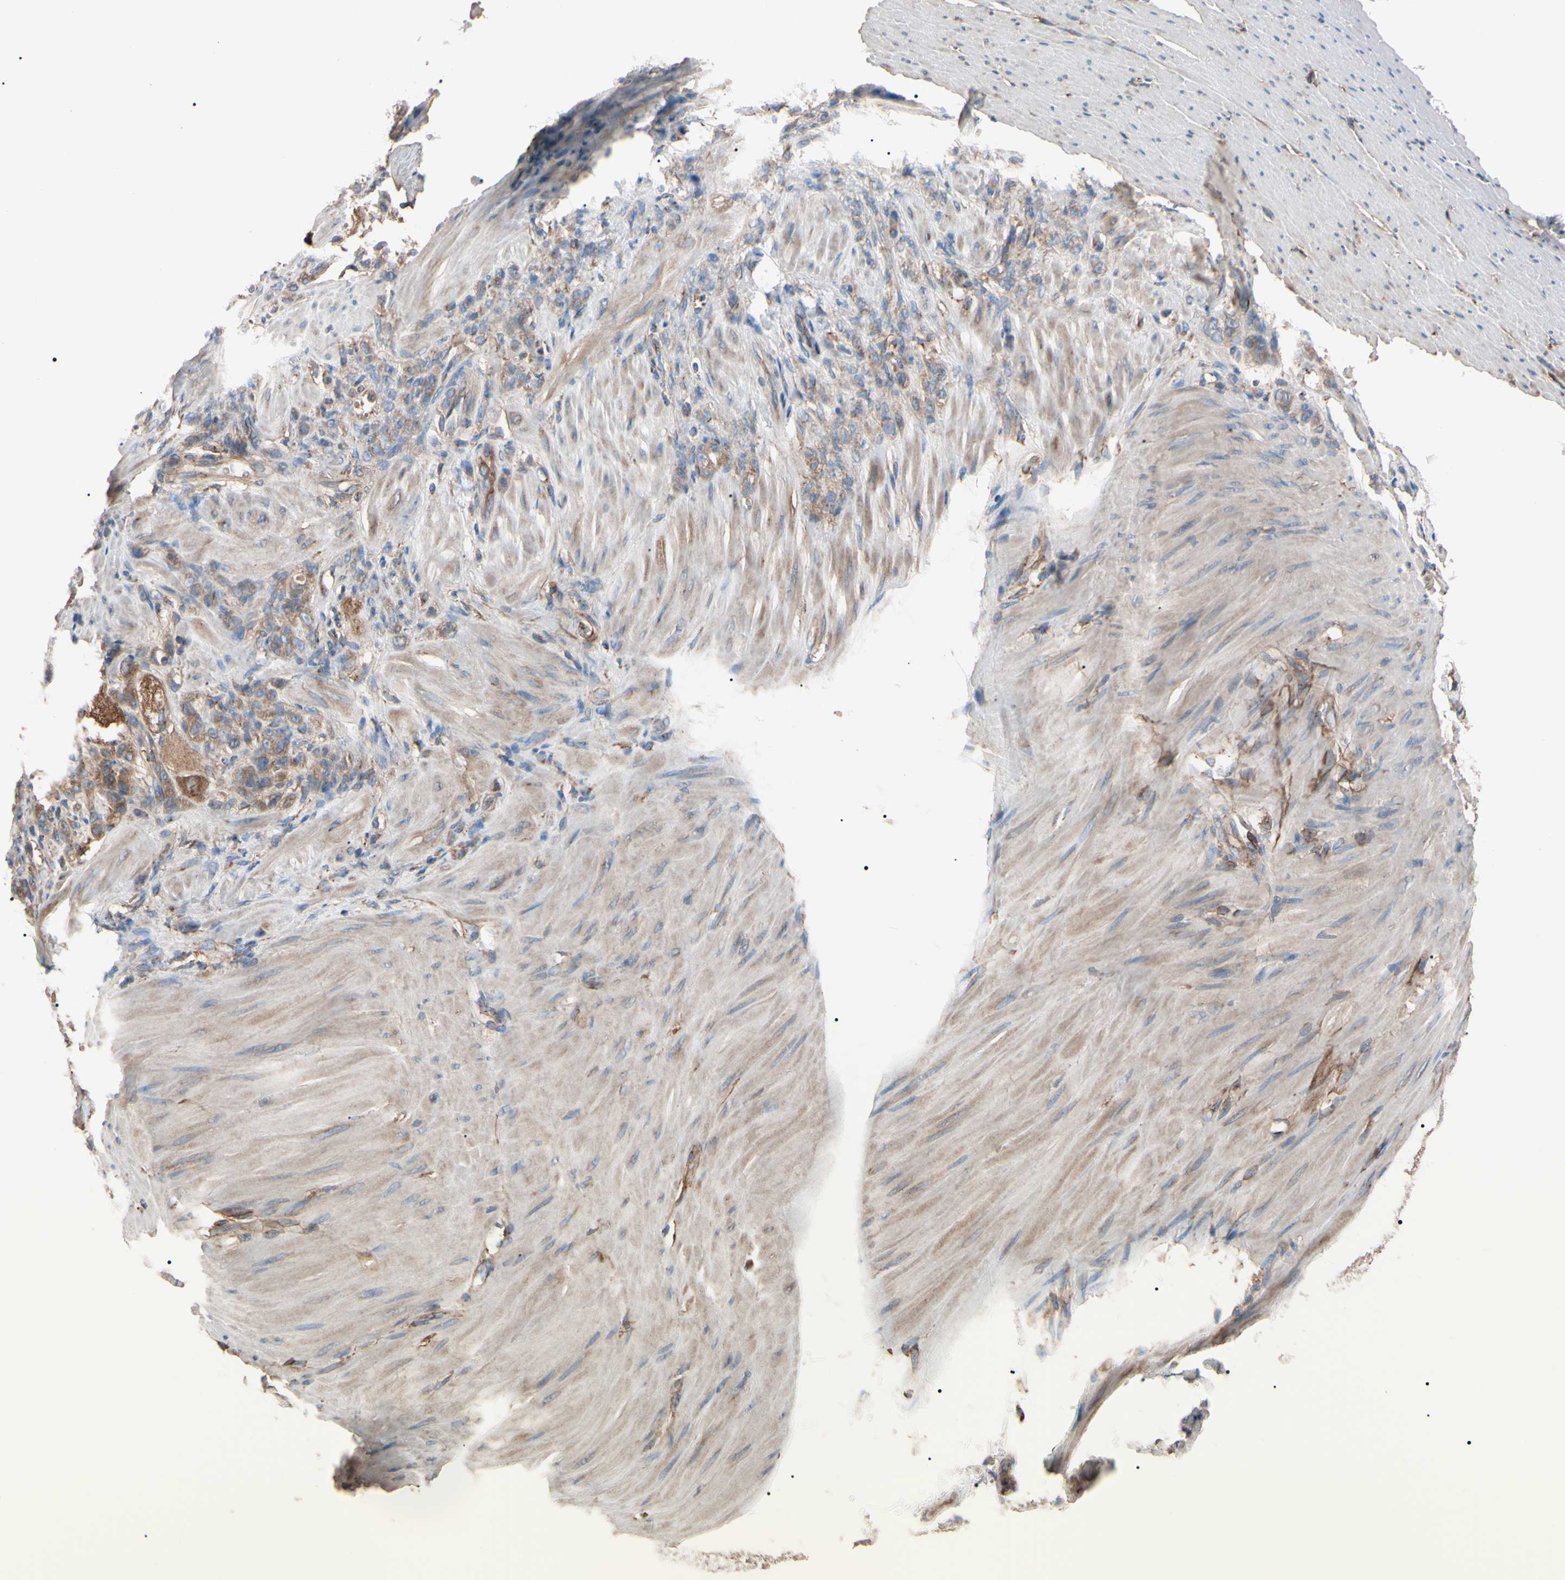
{"staining": {"intensity": "weak", "quantity": ">75%", "location": "cytoplasmic/membranous"}, "tissue": "stomach cancer", "cell_type": "Tumor cells", "image_type": "cancer", "snomed": [{"axis": "morphology", "description": "Adenocarcinoma, NOS"}, {"axis": "topography", "description": "Stomach"}], "caption": "Protein analysis of stomach adenocarcinoma tissue shows weak cytoplasmic/membranous staining in about >75% of tumor cells.", "gene": "PRKACA", "patient": {"sex": "male", "age": 82}}